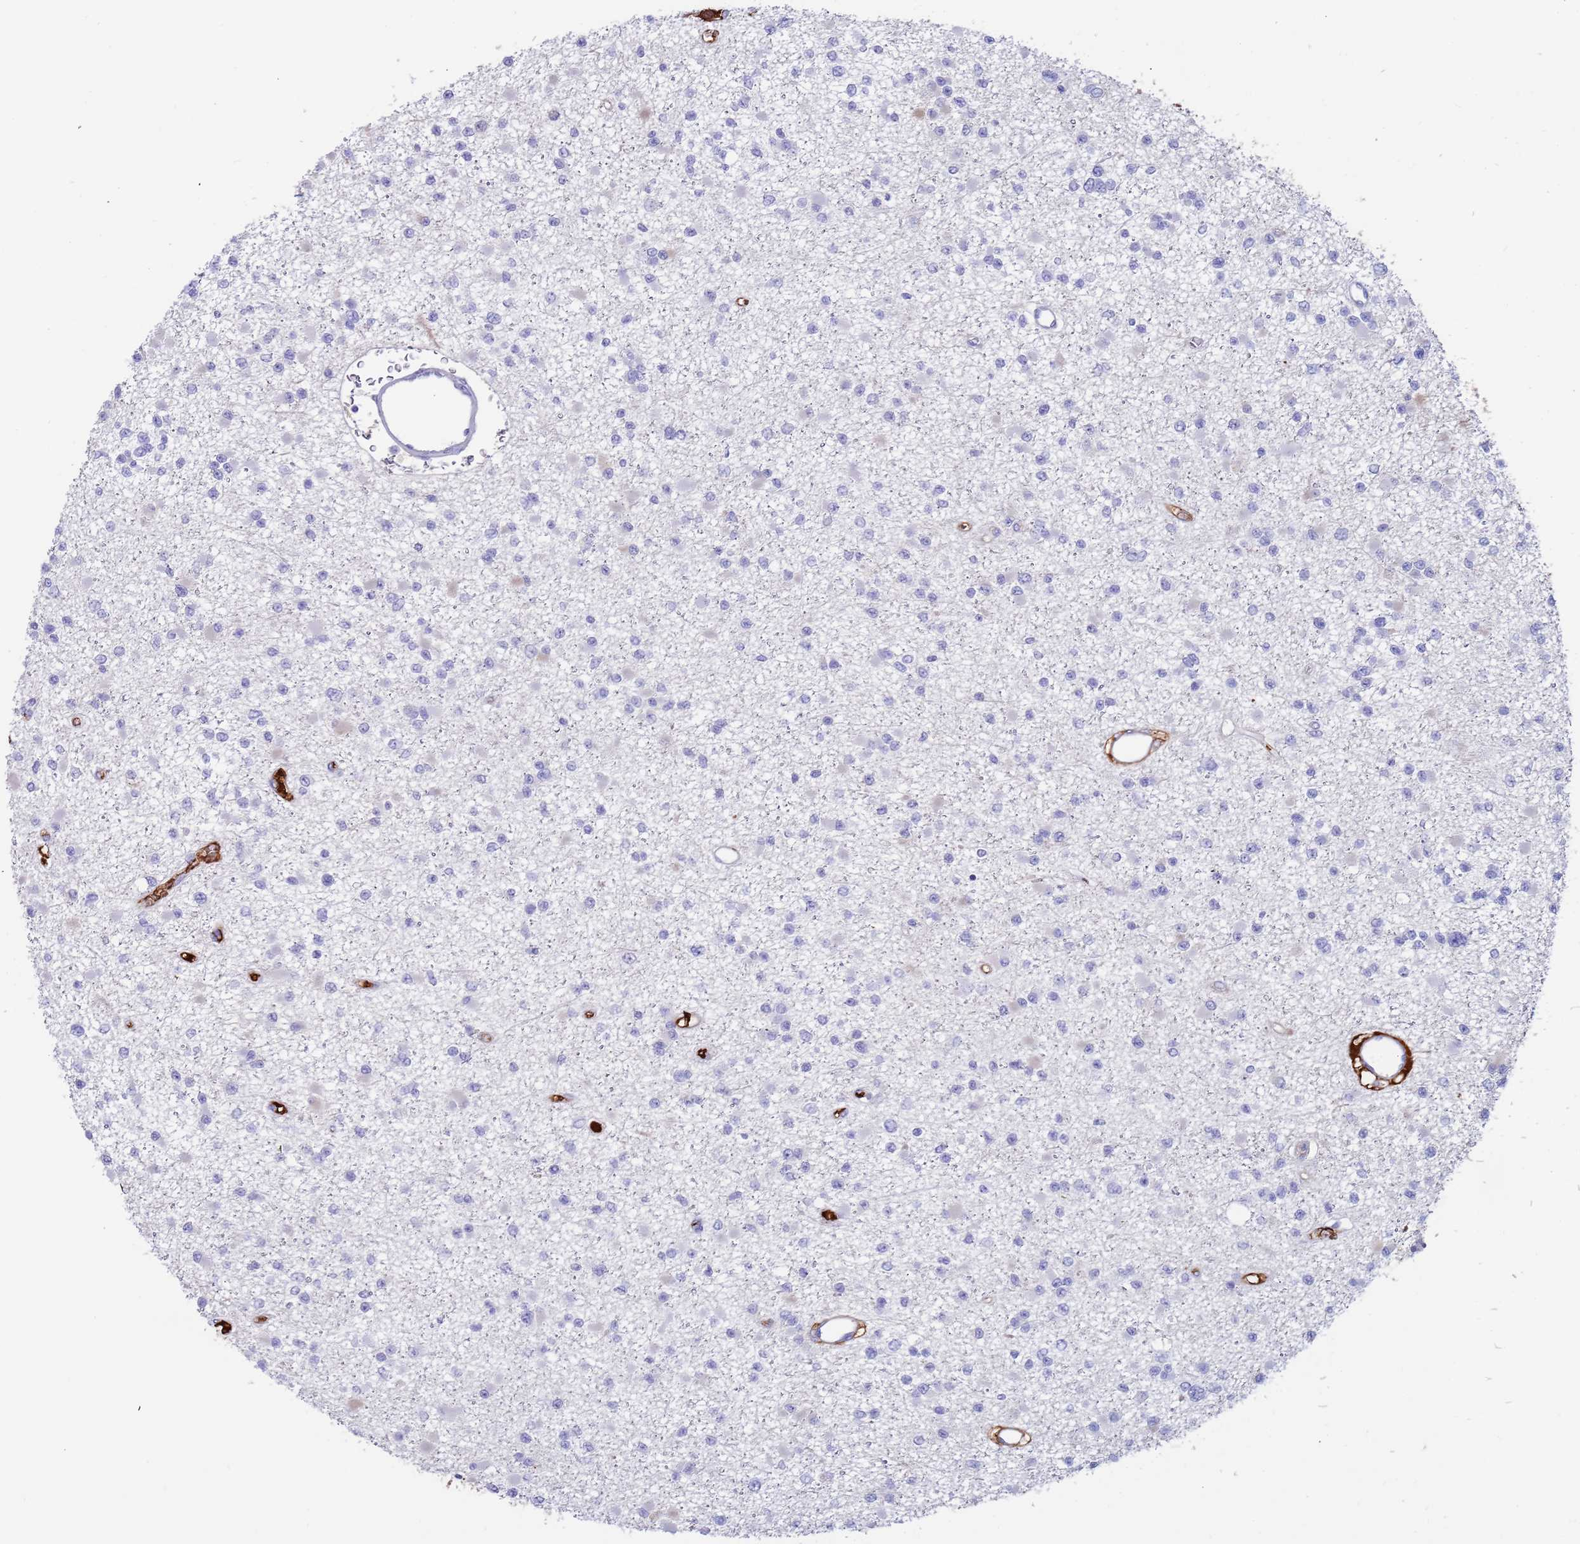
{"staining": {"intensity": "negative", "quantity": "none", "location": "none"}, "tissue": "glioma", "cell_type": "Tumor cells", "image_type": "cancer", "snomed": [{"axis": "morphology", "description": "Glioma, malignant, Low grade"}, {"axis": "topography", "description": "Brain"}], "caption": "This is a image of immunohistochemistry staining of malignant low-grade glioma, which shows no staining in tumor cells.", "gene": "CYSLTR2", "patient": {"sex": "female", "age": 22}}